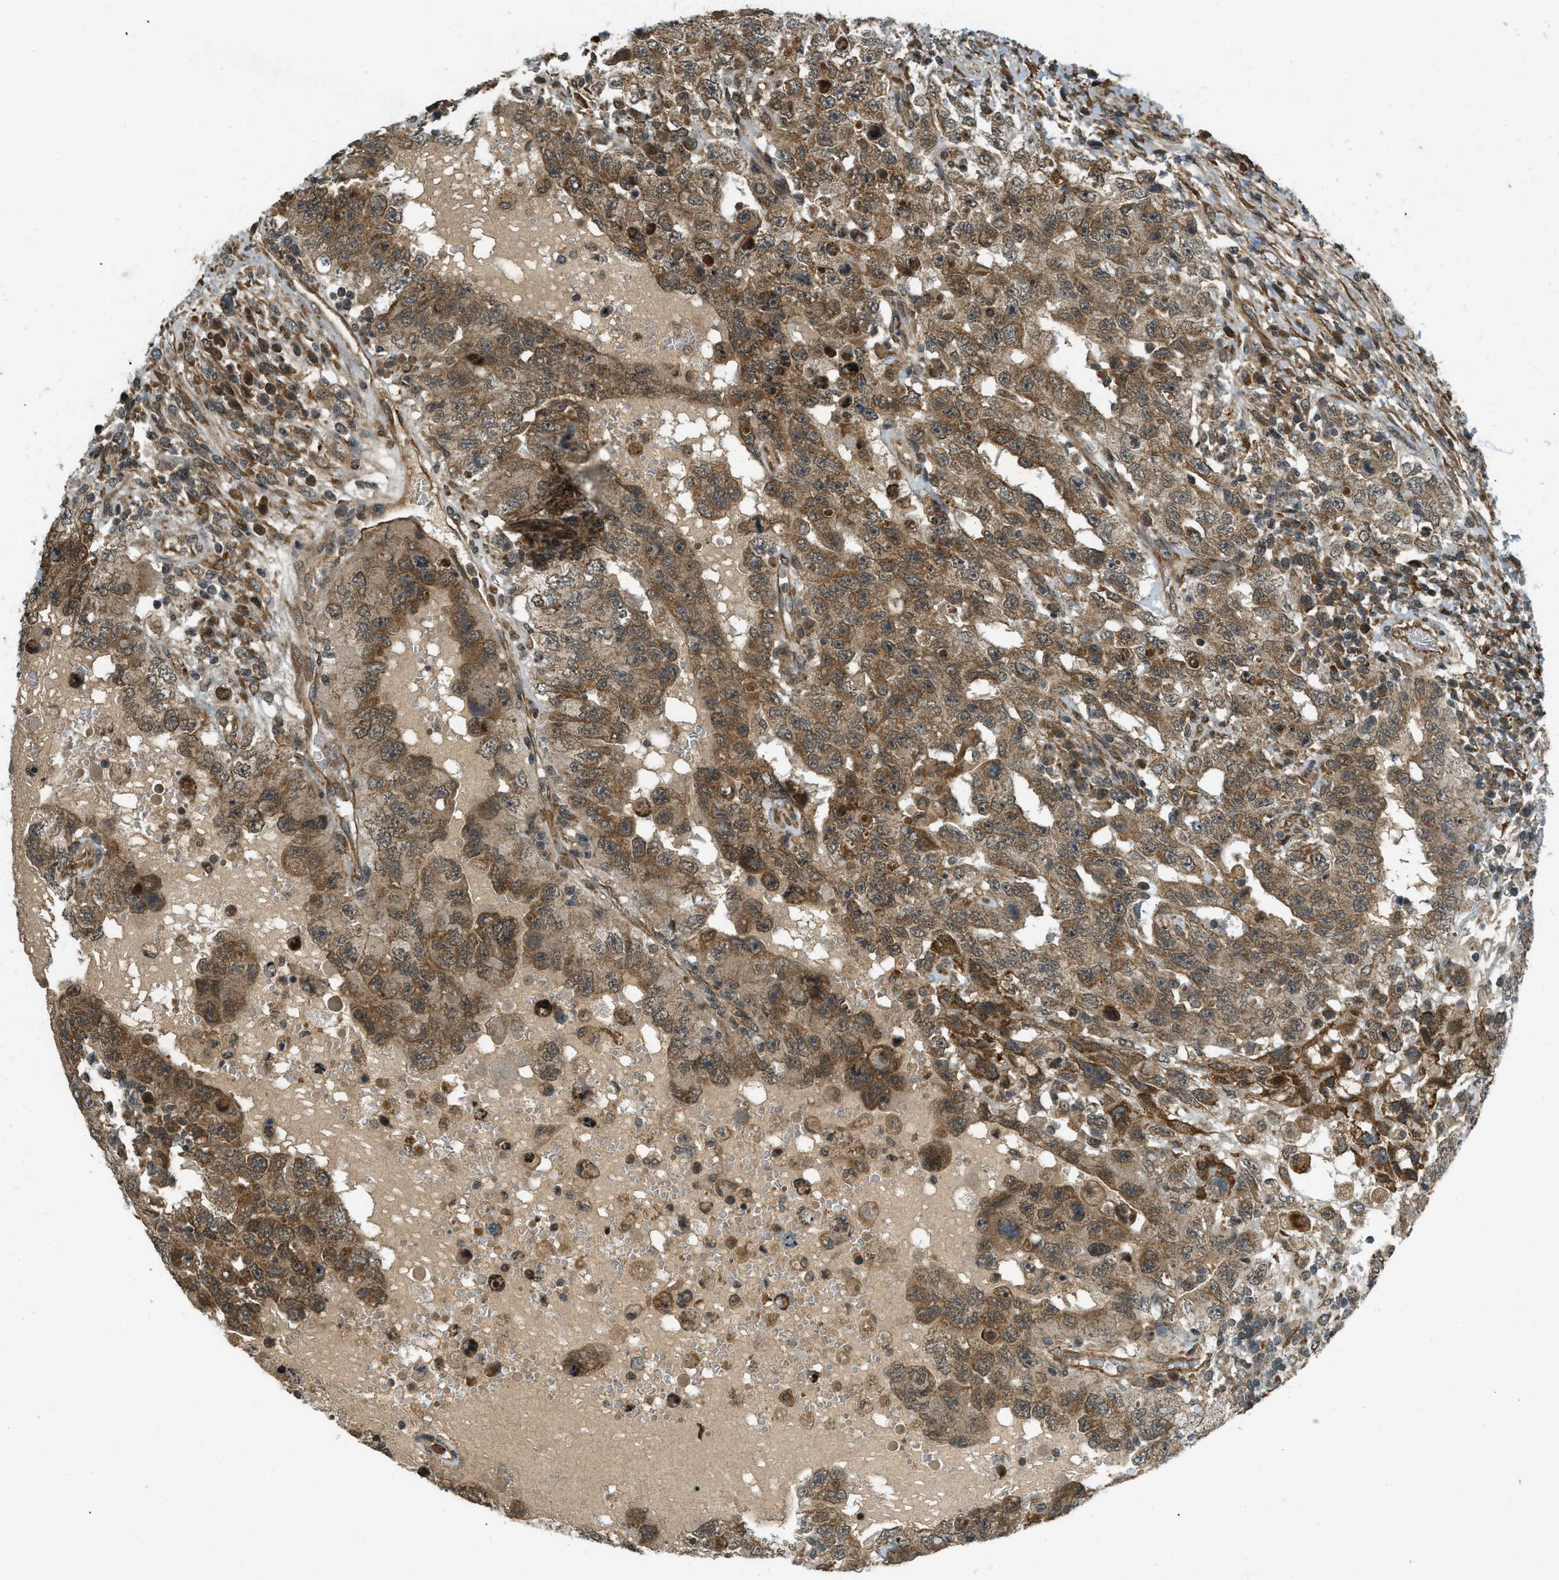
{"staining": {"intensity": "moderate", "quantity": ">75%", "location": "cytoplasmic/membranous"}, "tissue": "testis cancer", "cell_type": "Tumor cells", "image_type": "cancer", "snomed": [{"axis": "morphology", "description": "Carcinoma, Embryonal, NOS"}, {"axis": "topography", "description": "Testis"}], "caption": "Immunohistochemical staining of human testis embryonal carcinoma displays medium levels of moderate cytoplasmic/membranous protein positivity in approximately >75% of tumor cells. The protein is stained brown, and the nuclei are stained in blue (DAB IHC with brightfield microscopy, high magnification).", "gene": "EIF2AK3", "patient": {"sex": "male", "age": 26}}